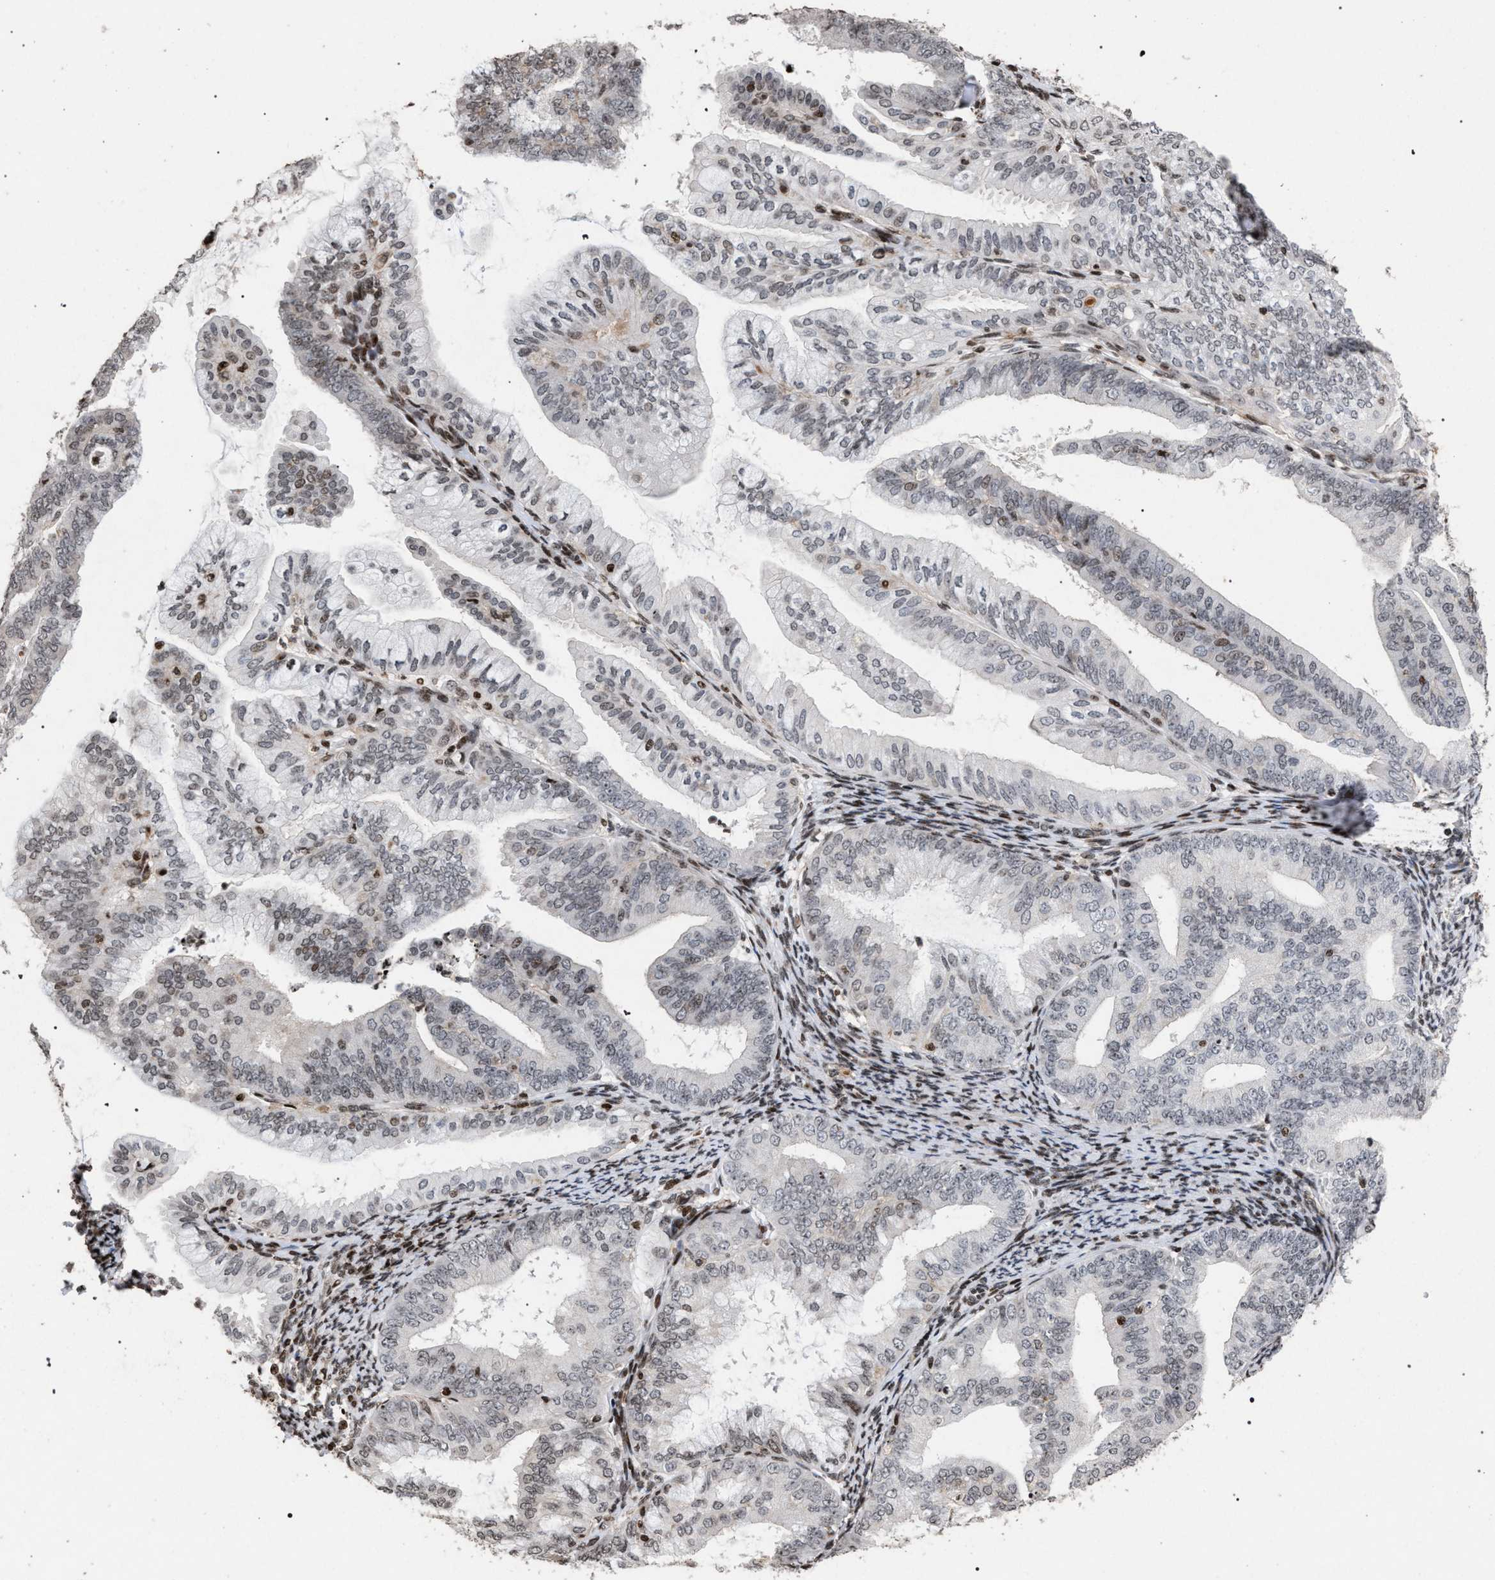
{"staining": {"intensity": "weak", "quantity": "<25%", "location": "nuclear"}, "tissue": "endometrial cancer", "cell_type": "Tumor cells", "image_type": "cancer", "snomed": [{"axis": "morphology", "description": "Adenocarcinoma, NOS"}, {"axis": "topography", "description": "Endometrium"}], "caption": "Tumor cells are negative for protein expression in human endometrial adenocarcinoma.", "gene": "FOXD3", "patient": {"sex": "female", "age": 63}}